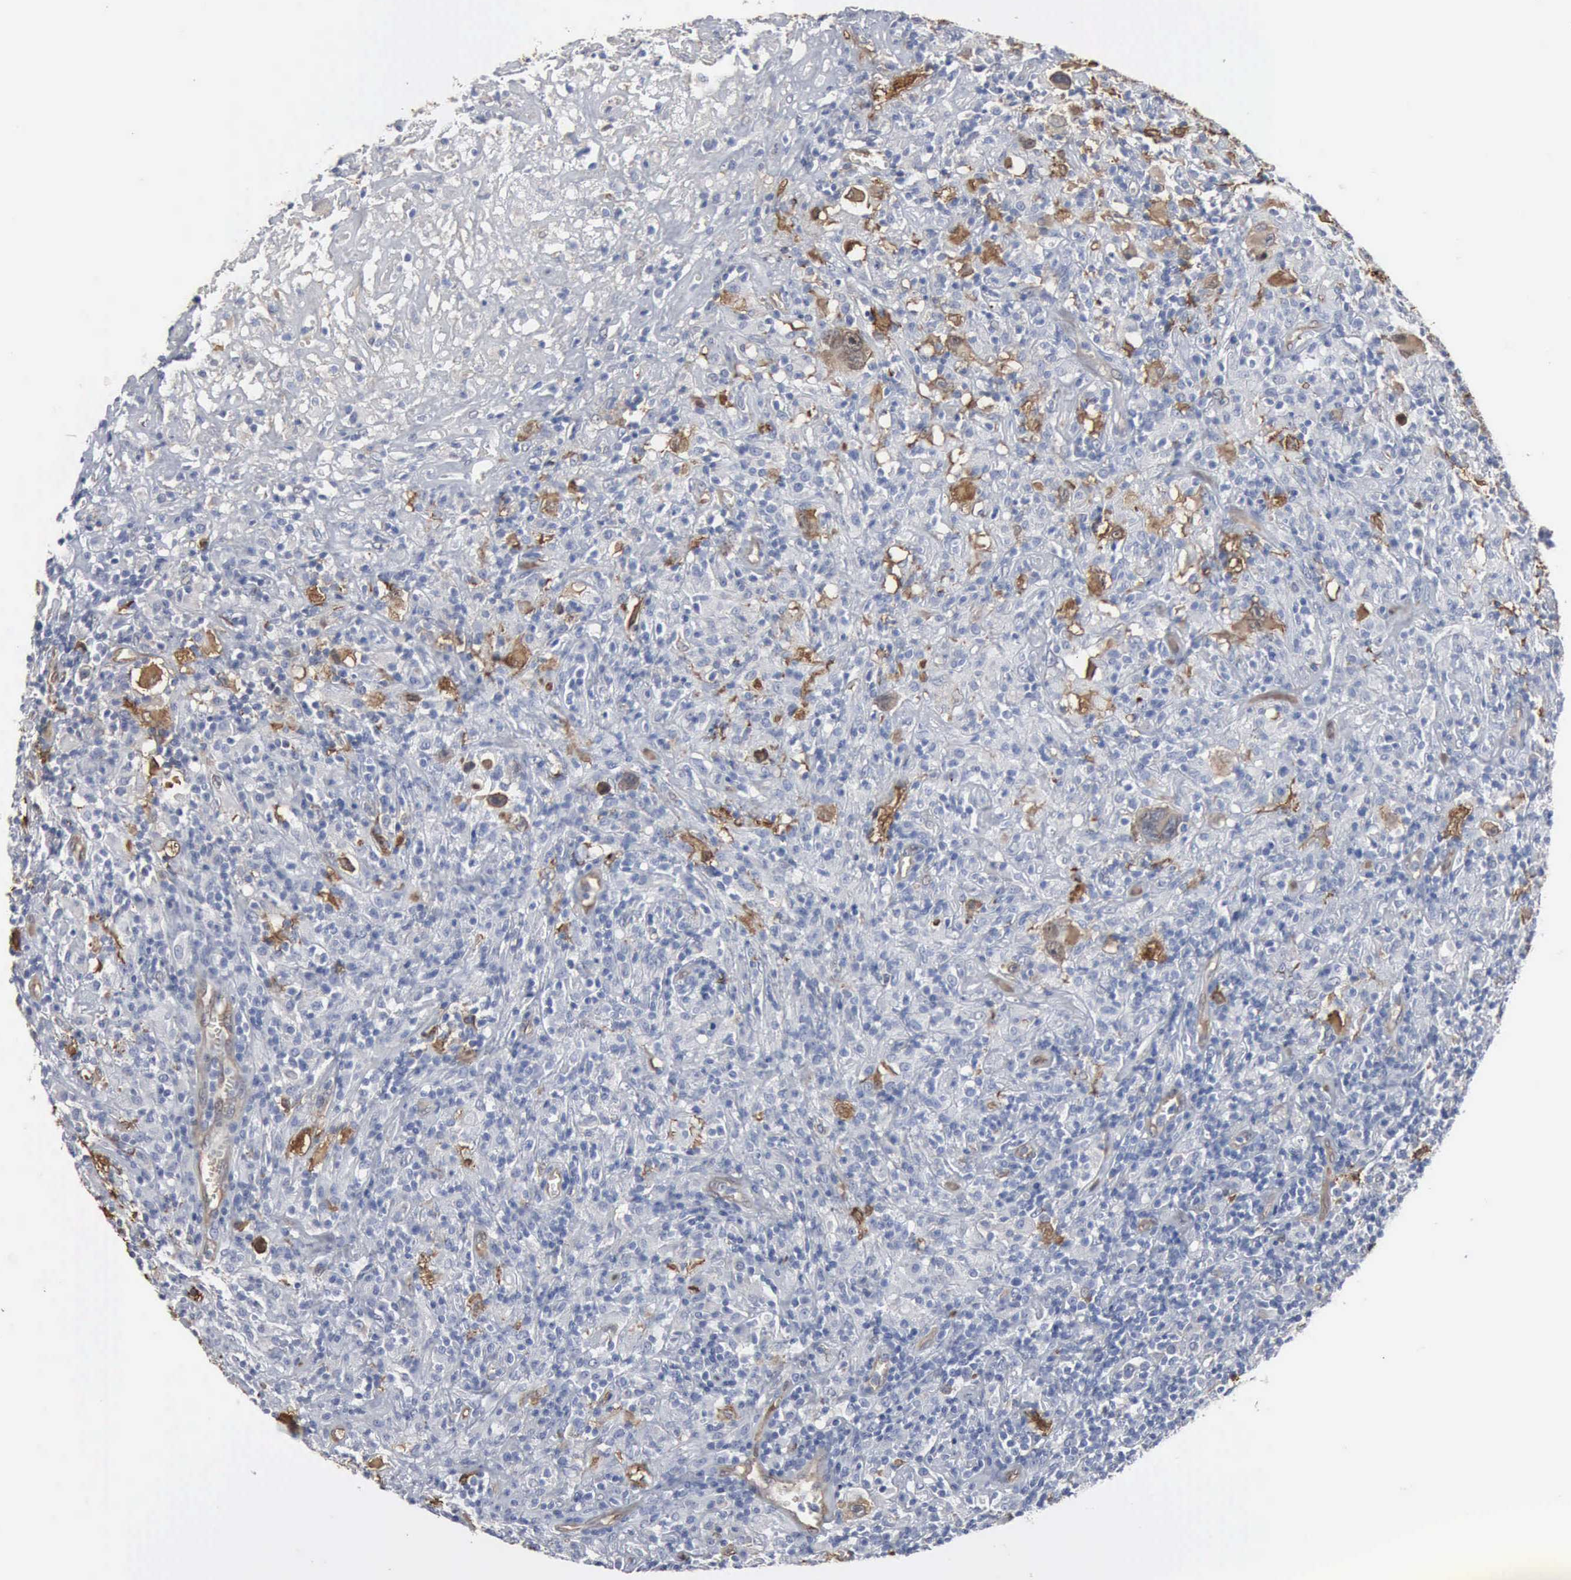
{"staining": {"intensity": "negative", "quantity": "none", "location": "none"}, "tissue": "lymphoma", "cell_type": "Tumor cells", "image_type": "cancer", "snomed": [{"axis": "morphology", "description": "Hodgkin's disease, NOS"}, {"axis": "topography", "description": "Lymph node"}], "caption": "IHC image of neoplastic tissue: human Hodgkin's disease stained with DAB displays no significant protein staining in tumor cells.", "gene": "FSCN1", "patient": {"sex": "male", "age": 46}}